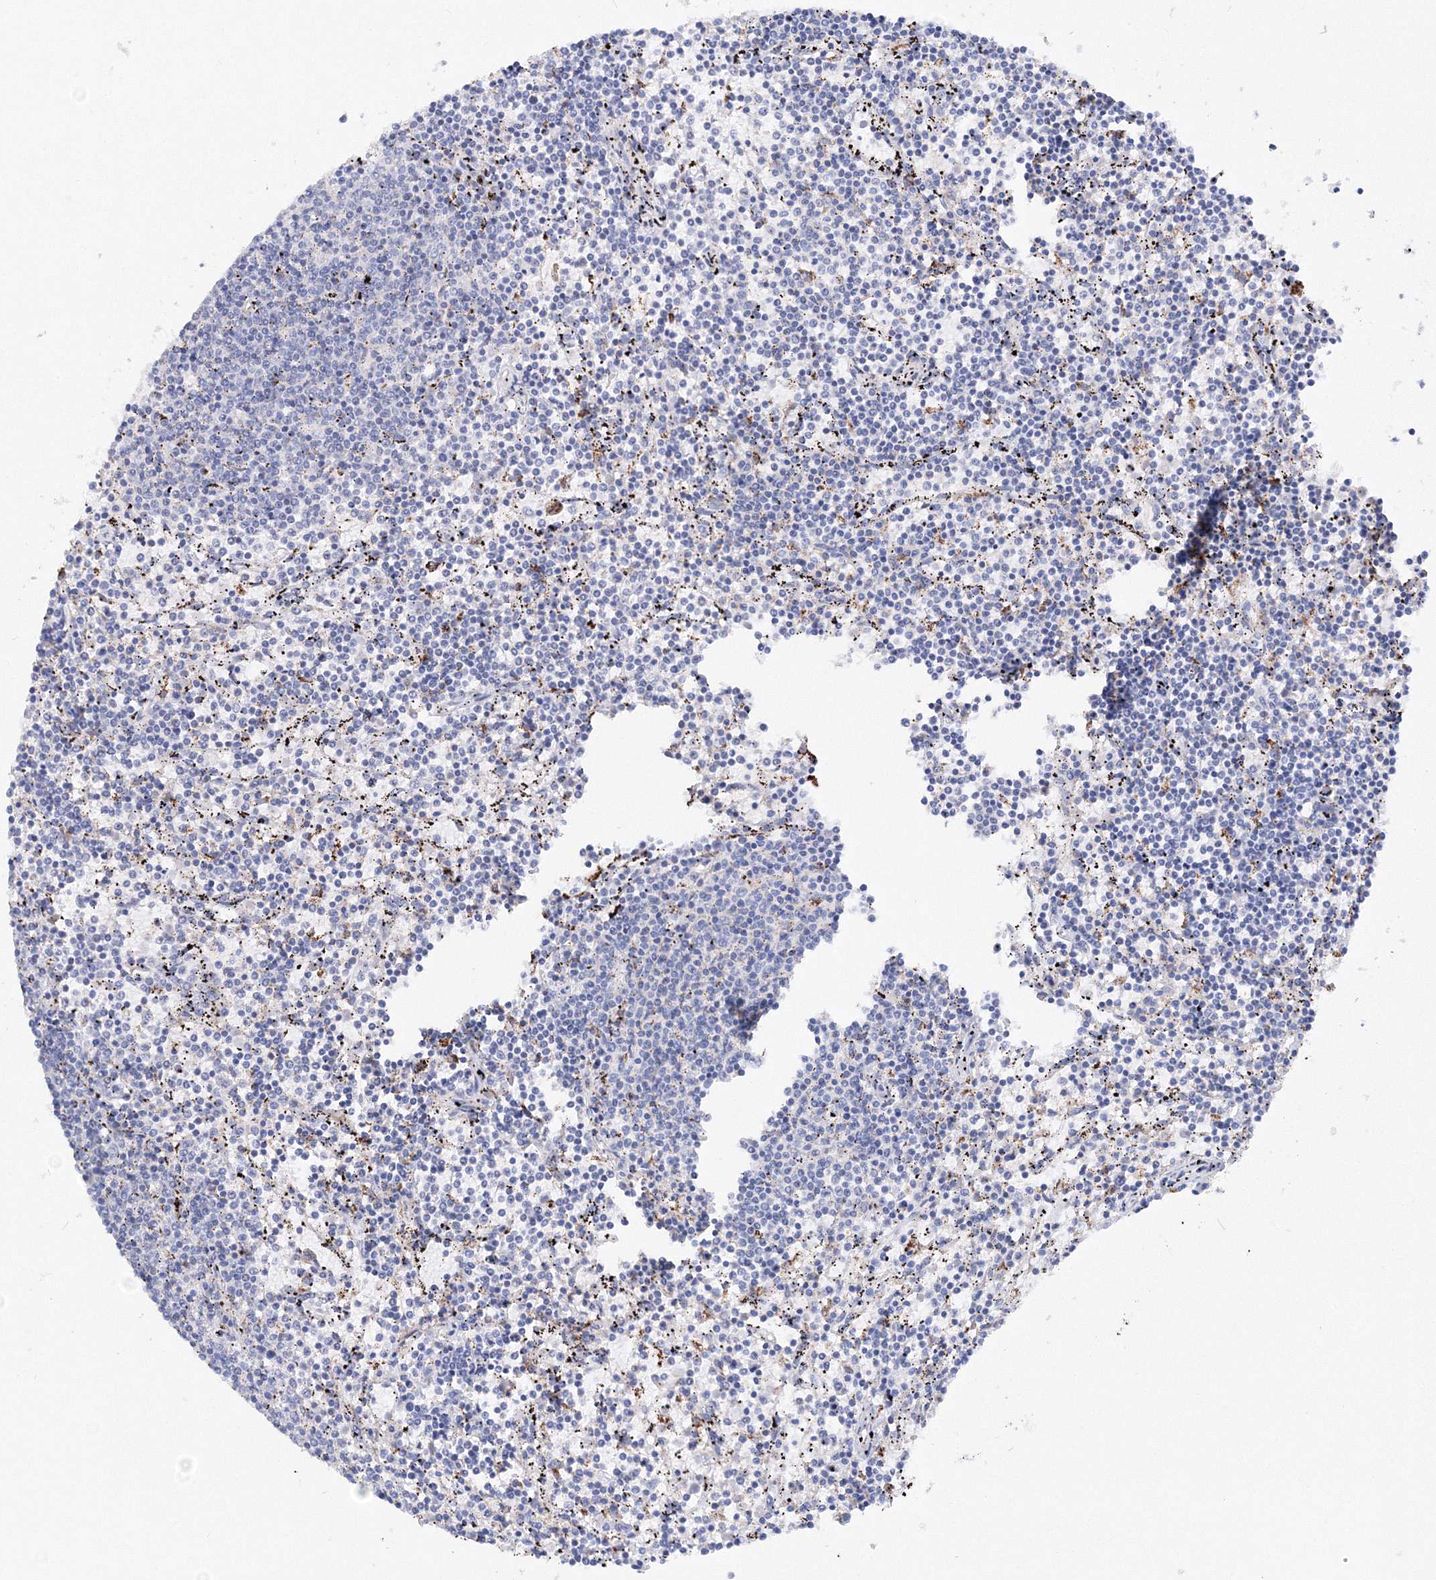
{"staining": {"intensity": "negative", "quantity": "none", "location": "none"}, "tissue": "lymphoma", "cell_type": "Tumor cells", "image_type": "cancer", "snomed": [{"axis": "morphology", "description": "Malignant lymphoma, non-Hodgkin's type, Low grade"}, {"axis": "topography", "description": "Spleen"}], "caption": "Protein analysis of malignant lymphoma, non-Hodgkin's type (low-grade) exhibits no significant staining in tumor cells.", "gene": "MERTK", "patient": {"sex": "female", "age": 50}}